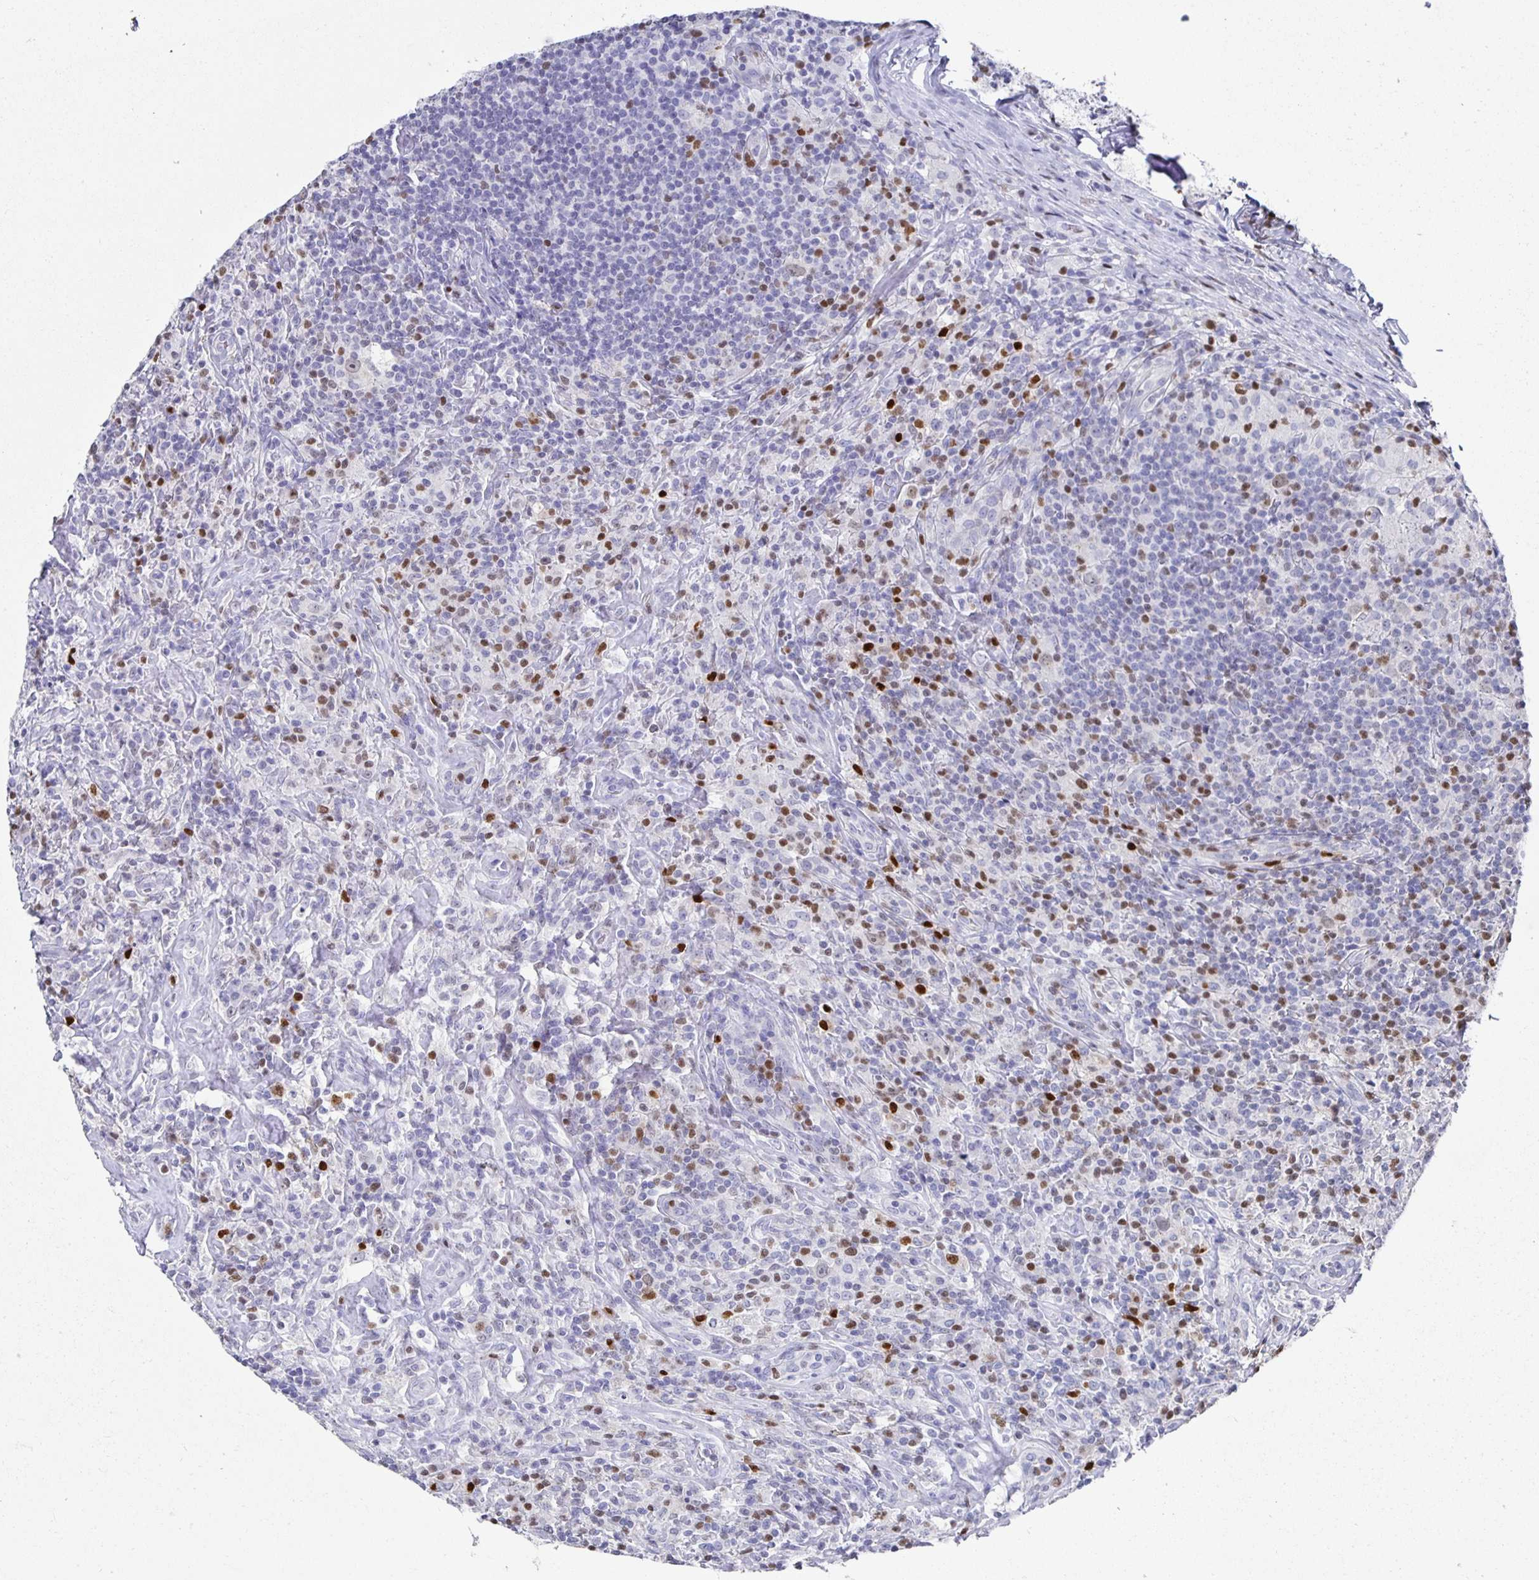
{"staining": {"intensity": "negative", "quantity": "none", "location": "none"}, "tissue": "lymphoma", "cell_type": "Tumor cells", "image_type": "cancer", "snomed": [{"axis": "morphology", "description": "Hodgkin's disease, NOS"}, {"axis": "morphology", "description": "Hodgkin's lymphoma, nodular sclerosis"}, {"axis": "topography", "description": "Lymph node"}], "caption": "The micrograph demonstrates no significant positivity in tumor cells of Hodgkin's disease. (DAB IHC, high magnification).", "gene": "RUNX2", "patient": {"sex": "female", "age": 10}}